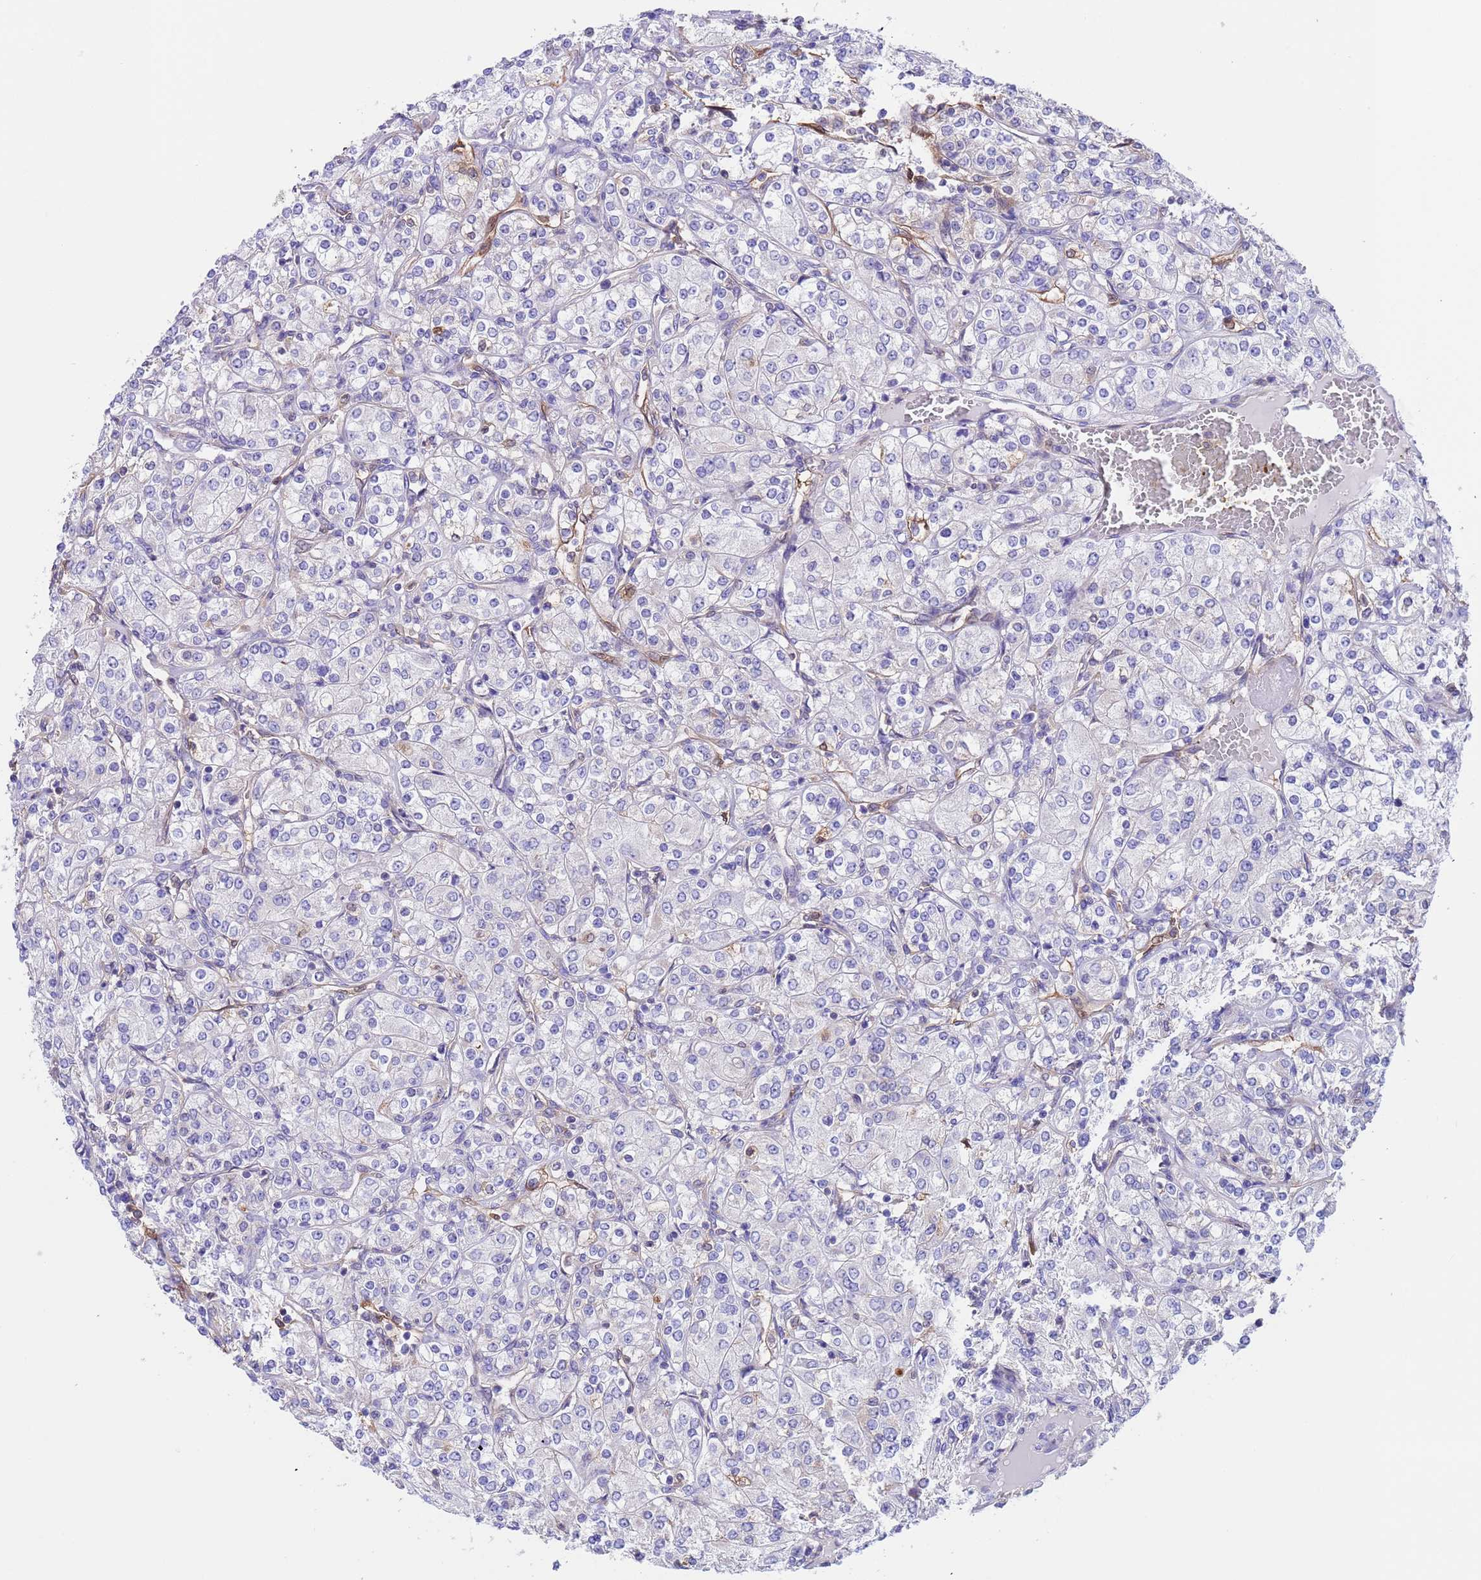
{"staining": {"intensity": "negative", "quantity": "none", "location": "none"}, "tissue": "renal cancer", "cell_type": "Tumor cells", "image_type": "cancer", "snomed": [{"axis": "morphology", "description": "Adenocarcinoma, NOS"}, {"axis": "topography", "description": "Kidney"}], "caption": "The photomicrograph displays no staining of tumor cells in adenocarcinoma (renal).", "gene": "C6orf47", "patient": {"sex": "male", "age": 77}}